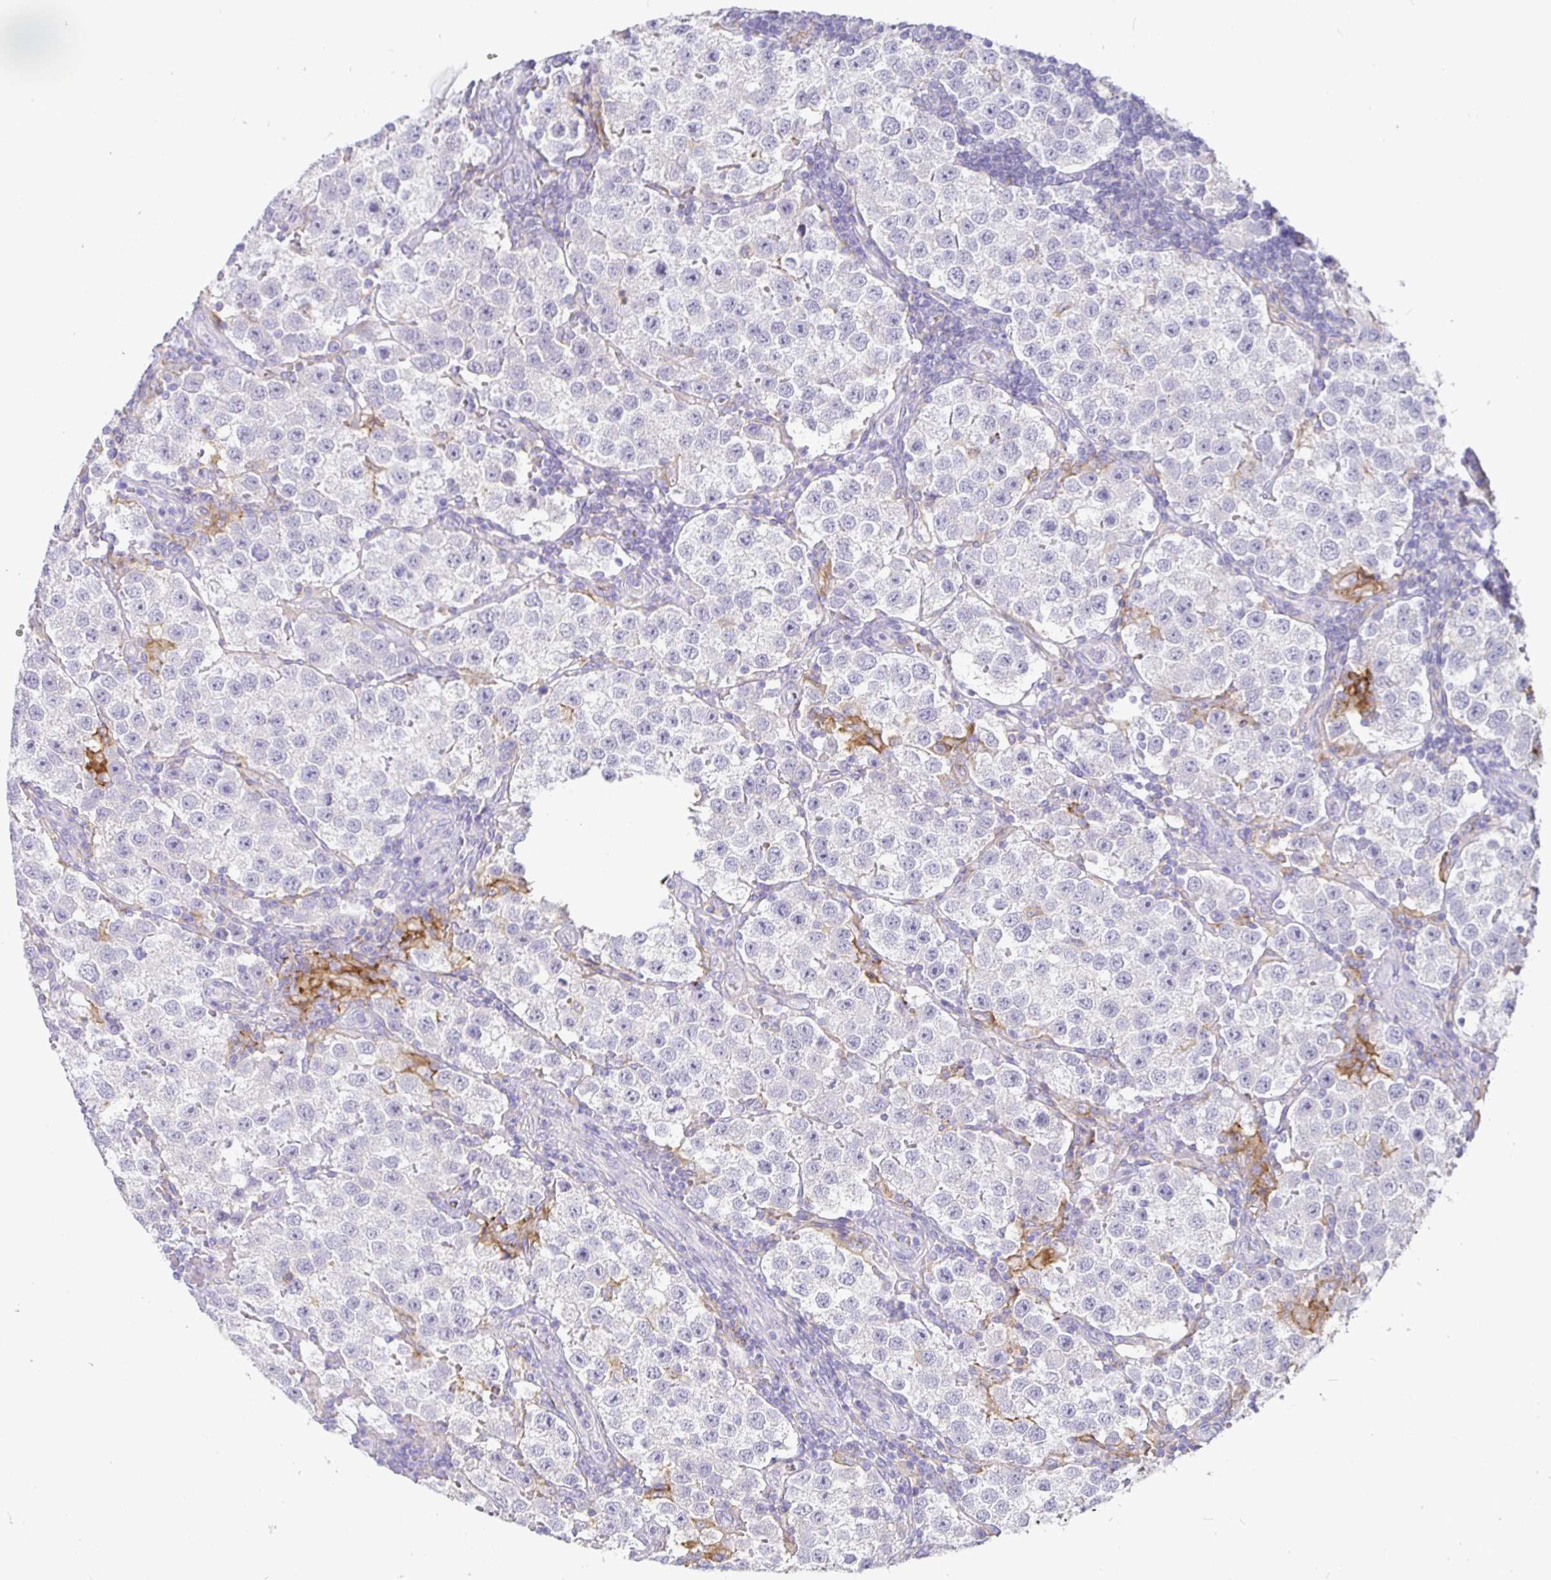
{"staining": {"intensity": "negative", "quantity": "none", "location": "none"}, "tissue": "testis cancer", "cell_type": "Tumor cells", "image_type": "cancer", "snomed": [{"axis": "morphology", "description": "Seminoma, NOS"}, {"axis": "topography", "description": "Testis"}], "caption": "The IHC image has no significant staining in tumor cells of testis cancer (seminoma) tissue.", "gene": "SIRPA", "patient": {"sex": "male", "age": 37}}